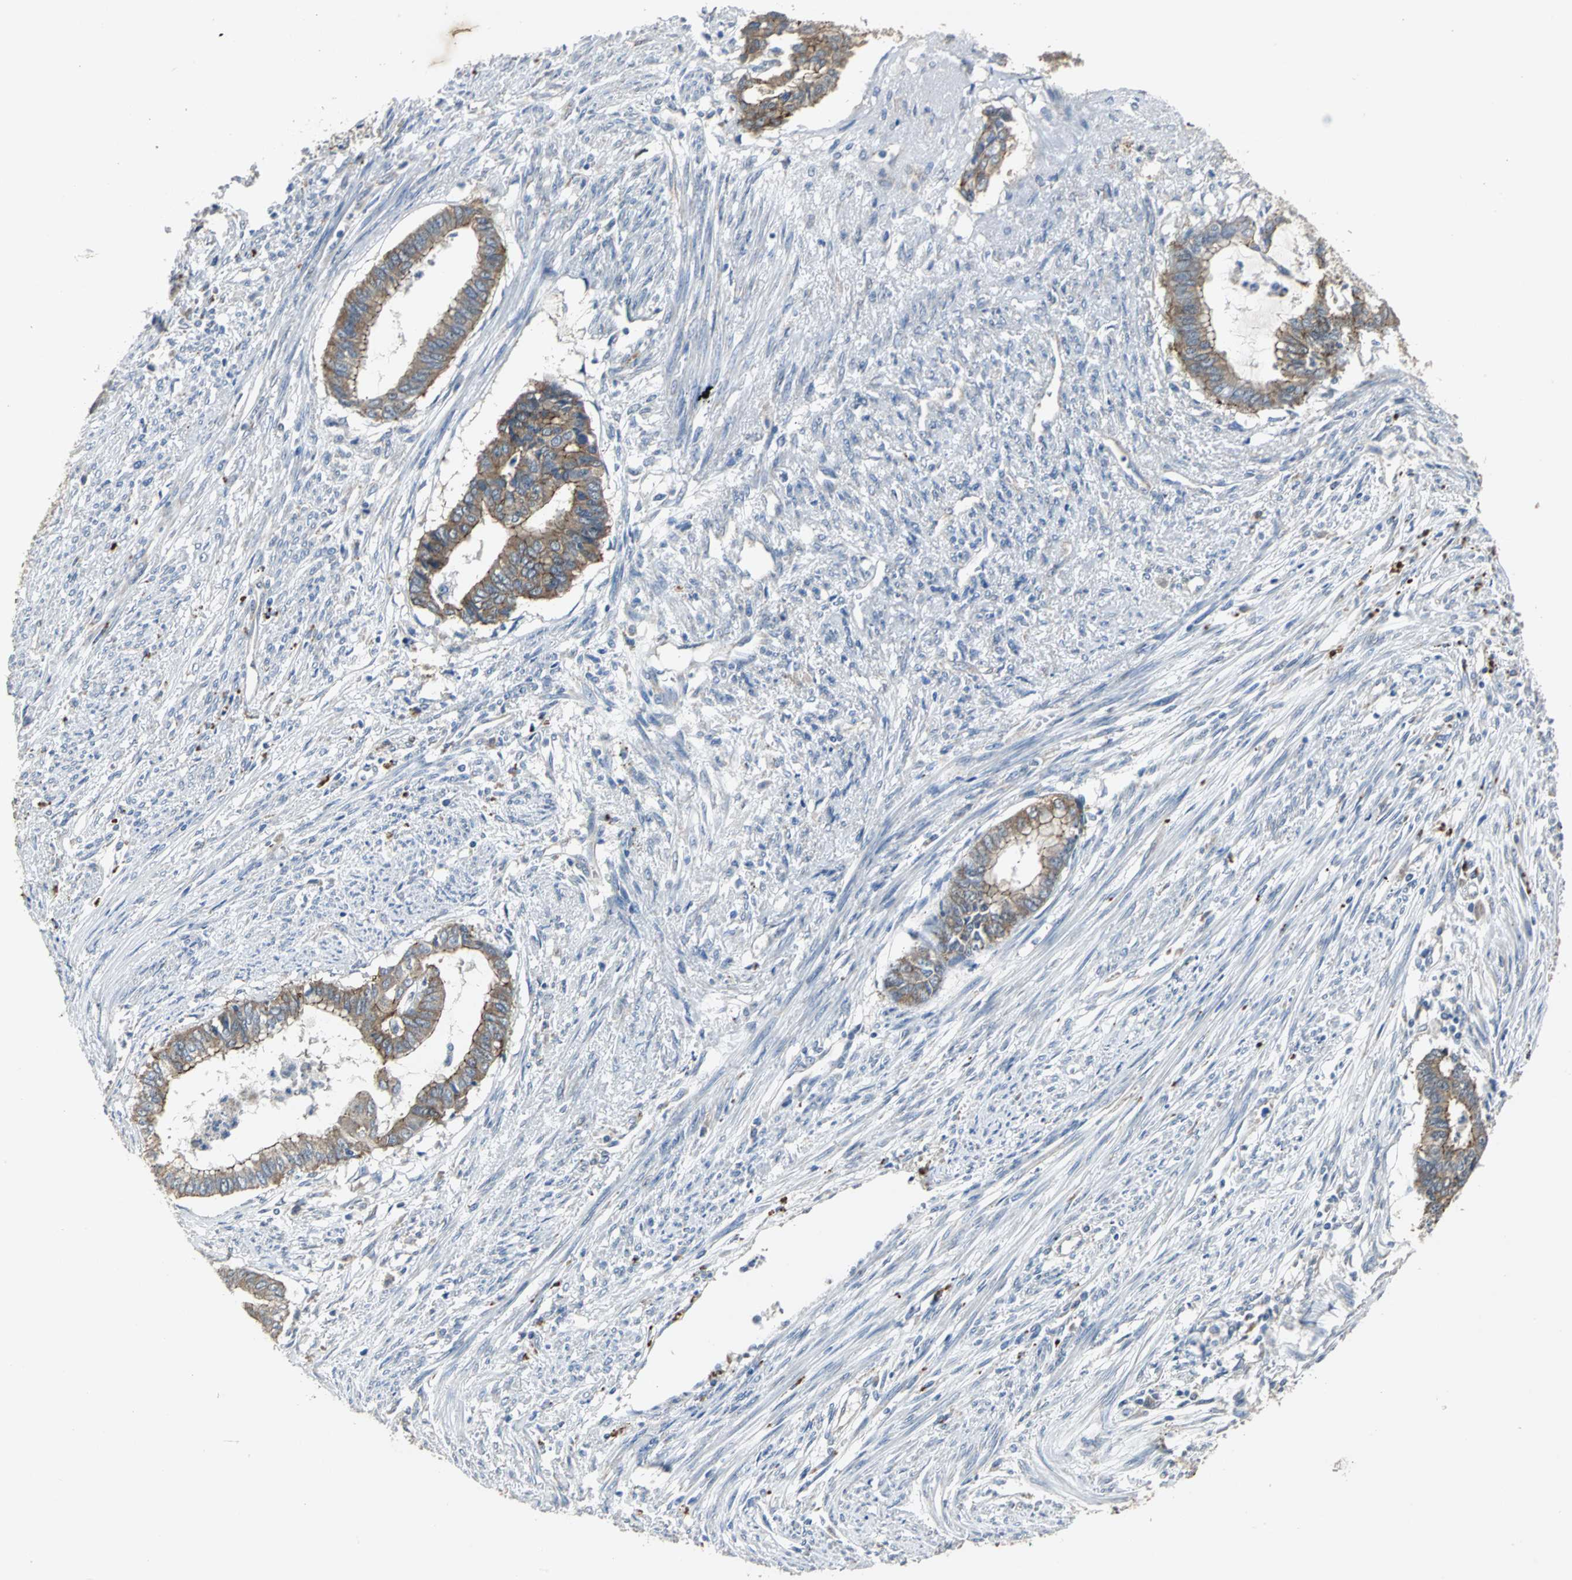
{"staining": {"intensity": "moderate", "quantity": ">75%", "location": "cytoplasmic/membranous"}, "tissue": "endometrial cancer", "cell_type": "Tumor cells", "image_type": "cancer", "snomed": [{"axis": "morphology", "description": "Adenocarcinoma, NOS"}, {"axis": "topography", "description": "Endometrium"}], "caption": "Protein expression analysis of endometrial cancer (adenocarcinoma) shows moderate cytoplasmic/membranous positivity in approximately >75% of tumor cells. (DAB IHC with brightfield microscopy, high magnification).", "gene": "OCLN", "patient": {"sex": "female", "age": 79}}